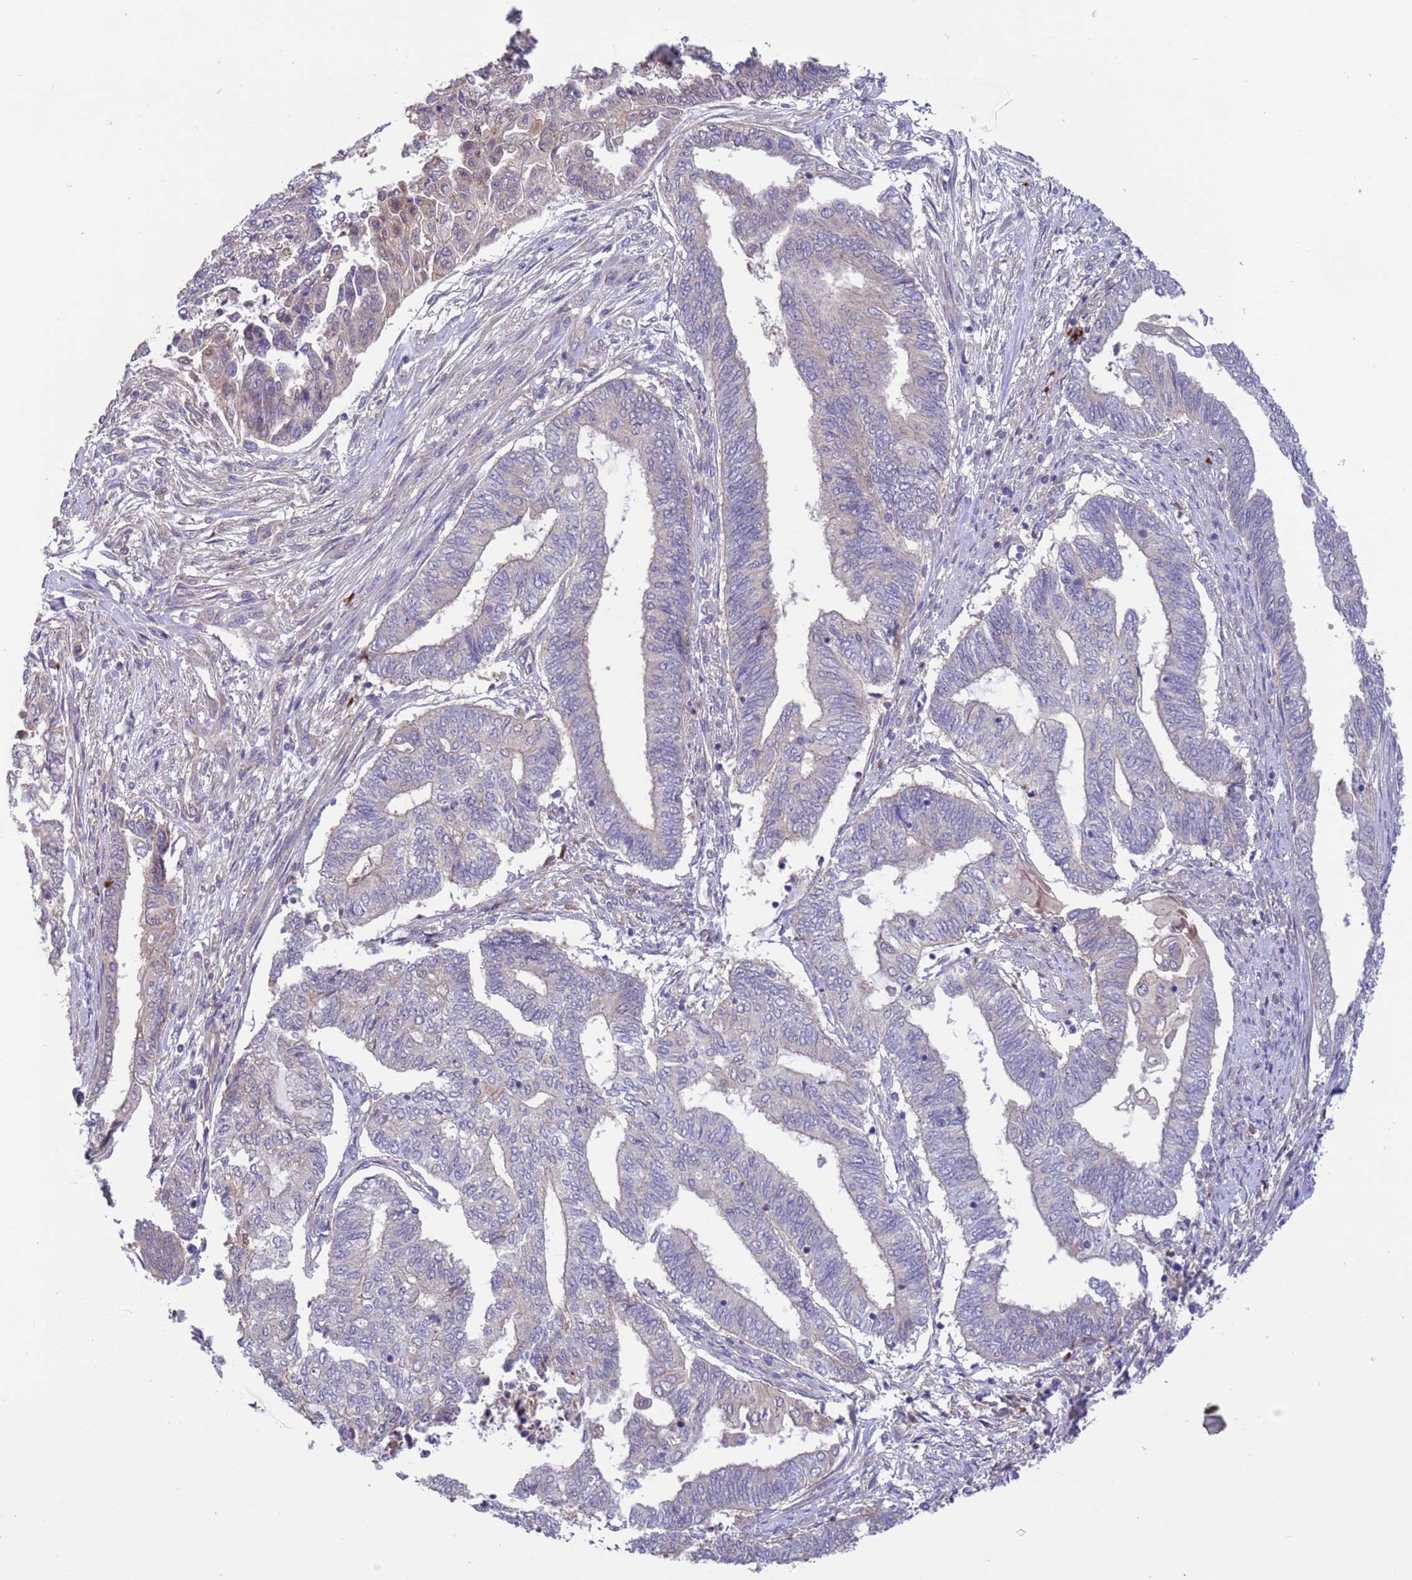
{"staining": {"intensity": "negative", "quantity": "none", "location": "none"}, "tissue": "endometrial cancer", "cell_type": "Tumor cells", "image_type": "cancer", "snomed": [{"axis": "morphology", "description": "Adenocarcinoma, NOS"}, {"axis": "topography", "description": "Uterus"}, {"axis": "topography", "description": "Endometrium"}], "caption": "The immunohistochemistry photomicrograph has no significant expression in tumor cells of adenocarcinoma (endometrial) tissue.", "gene": "GJA10", "patient": {"sex": "female", "age": 70}}